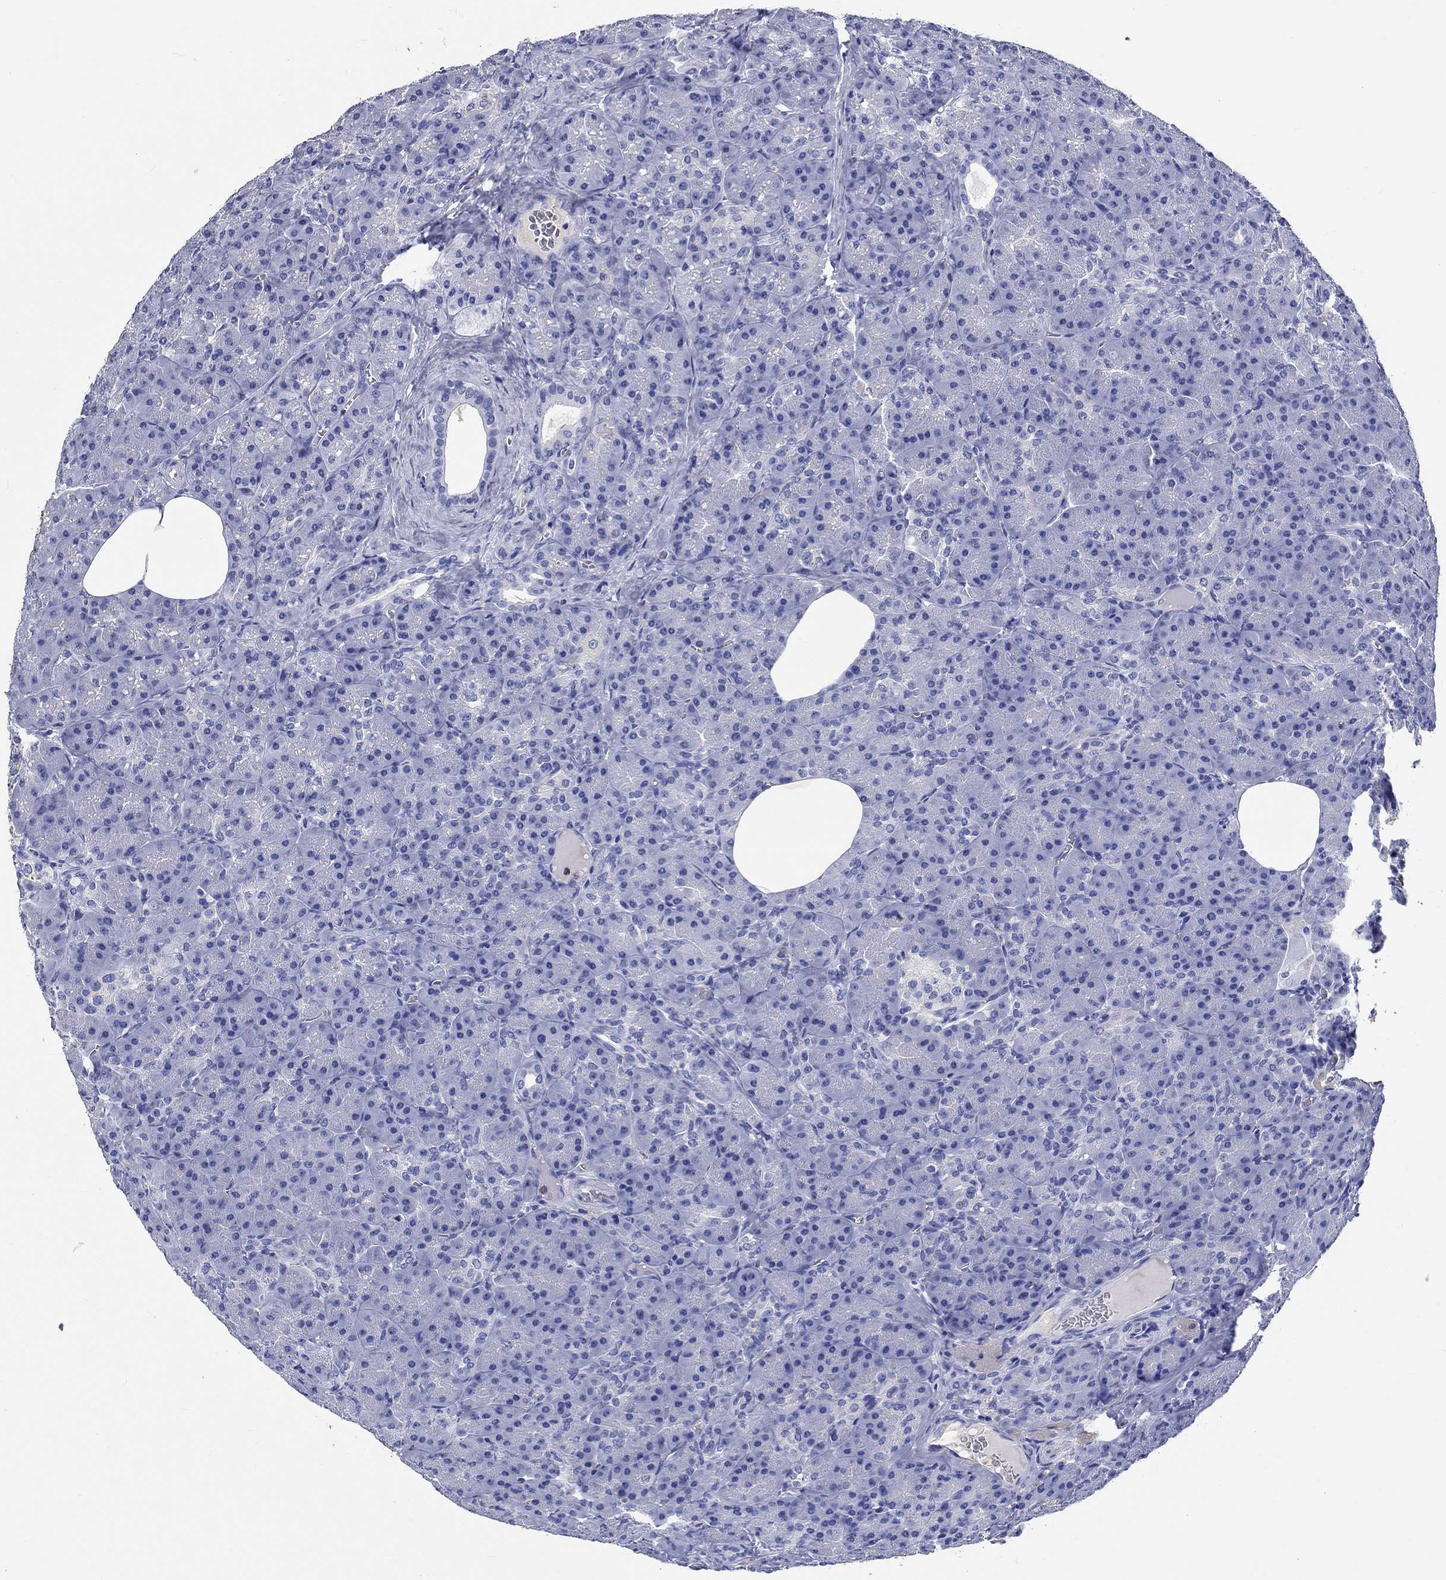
{"staining": {"intensity": "negative", "quantity": "none", "location": "none"}, "tissue": "pancreas", "cell_type": "Exocrine glandular cells", "image_type": "normal", "snomed": [{"axis": "morphology", "description": "Normal tissue, NOS"}, {"axis": "topography", "description": "Pancreas"}], "caption": "Immunohistochemistry (IHC) of normal pancreas demonstrates no expression in exocrine glandular cells.", "gene": "EPX", "patient": {"sex": "male", "age": 57}}